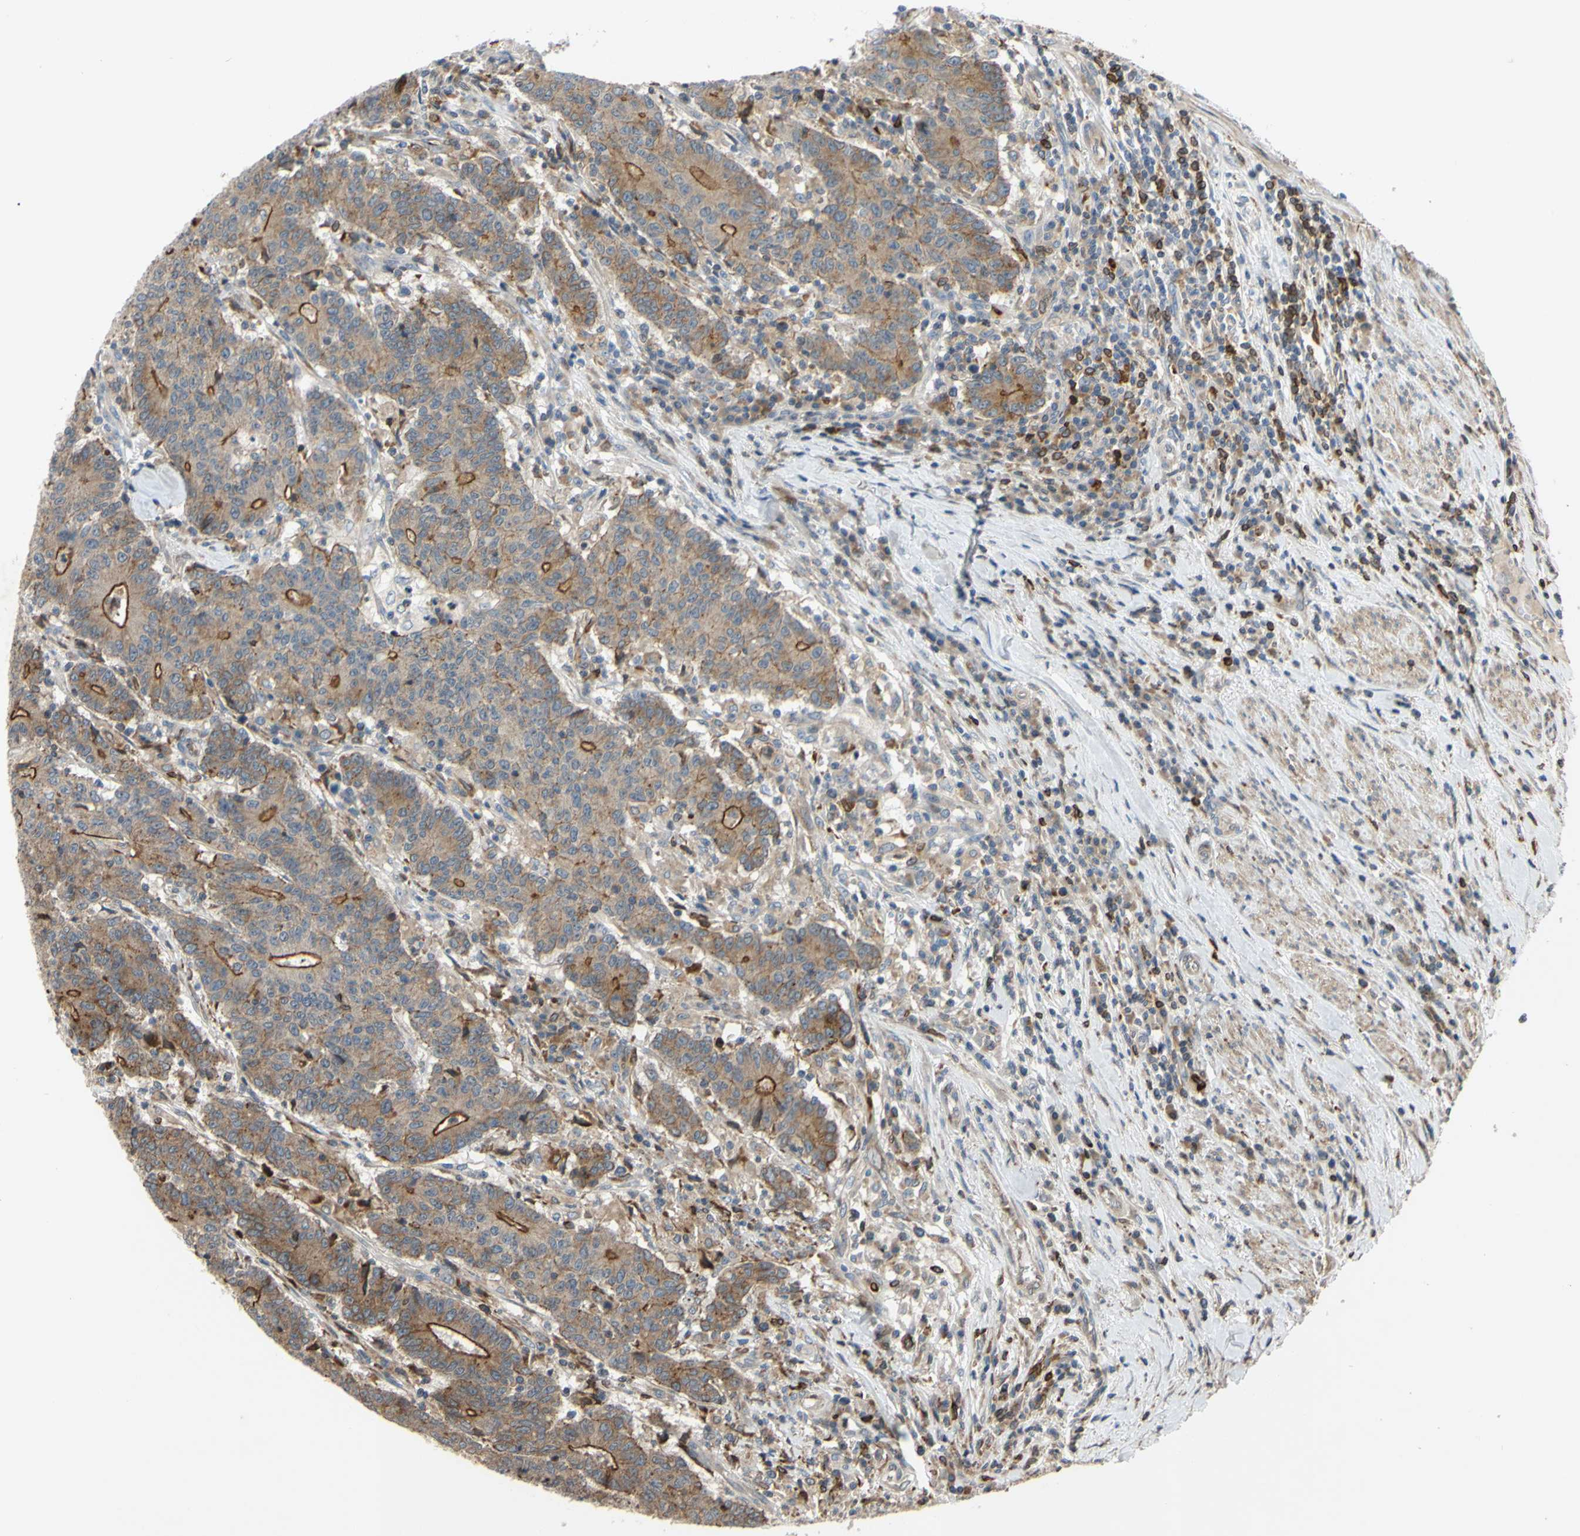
{"staining": {"intensity": "moderate", "quantity": ">75%", "location": "cytoplasmic/membranous"}, "tissue": "colorectal cancer", "cell_type": "Tumor cells", "image_type": "cancer", "snomed": [{"axis": "morphology", "description": "Normal tissue, NOS"}, {"axis": "morphology", "description": "Adenocarcinoma, NOS"}, {"axis": "topography", "description": "Colon"}], "caption": "Protein analysis of adenocarcinoma (colorectal) tissue exhibits moderate cytoplasmic/membranous positivity in approximately >75% of tumor cells. (brown staining indicates protein expression, while blue staining denotes nuclei).", "gene": "PLXNA2", "patient": {"sex": "female", "age": 75}}